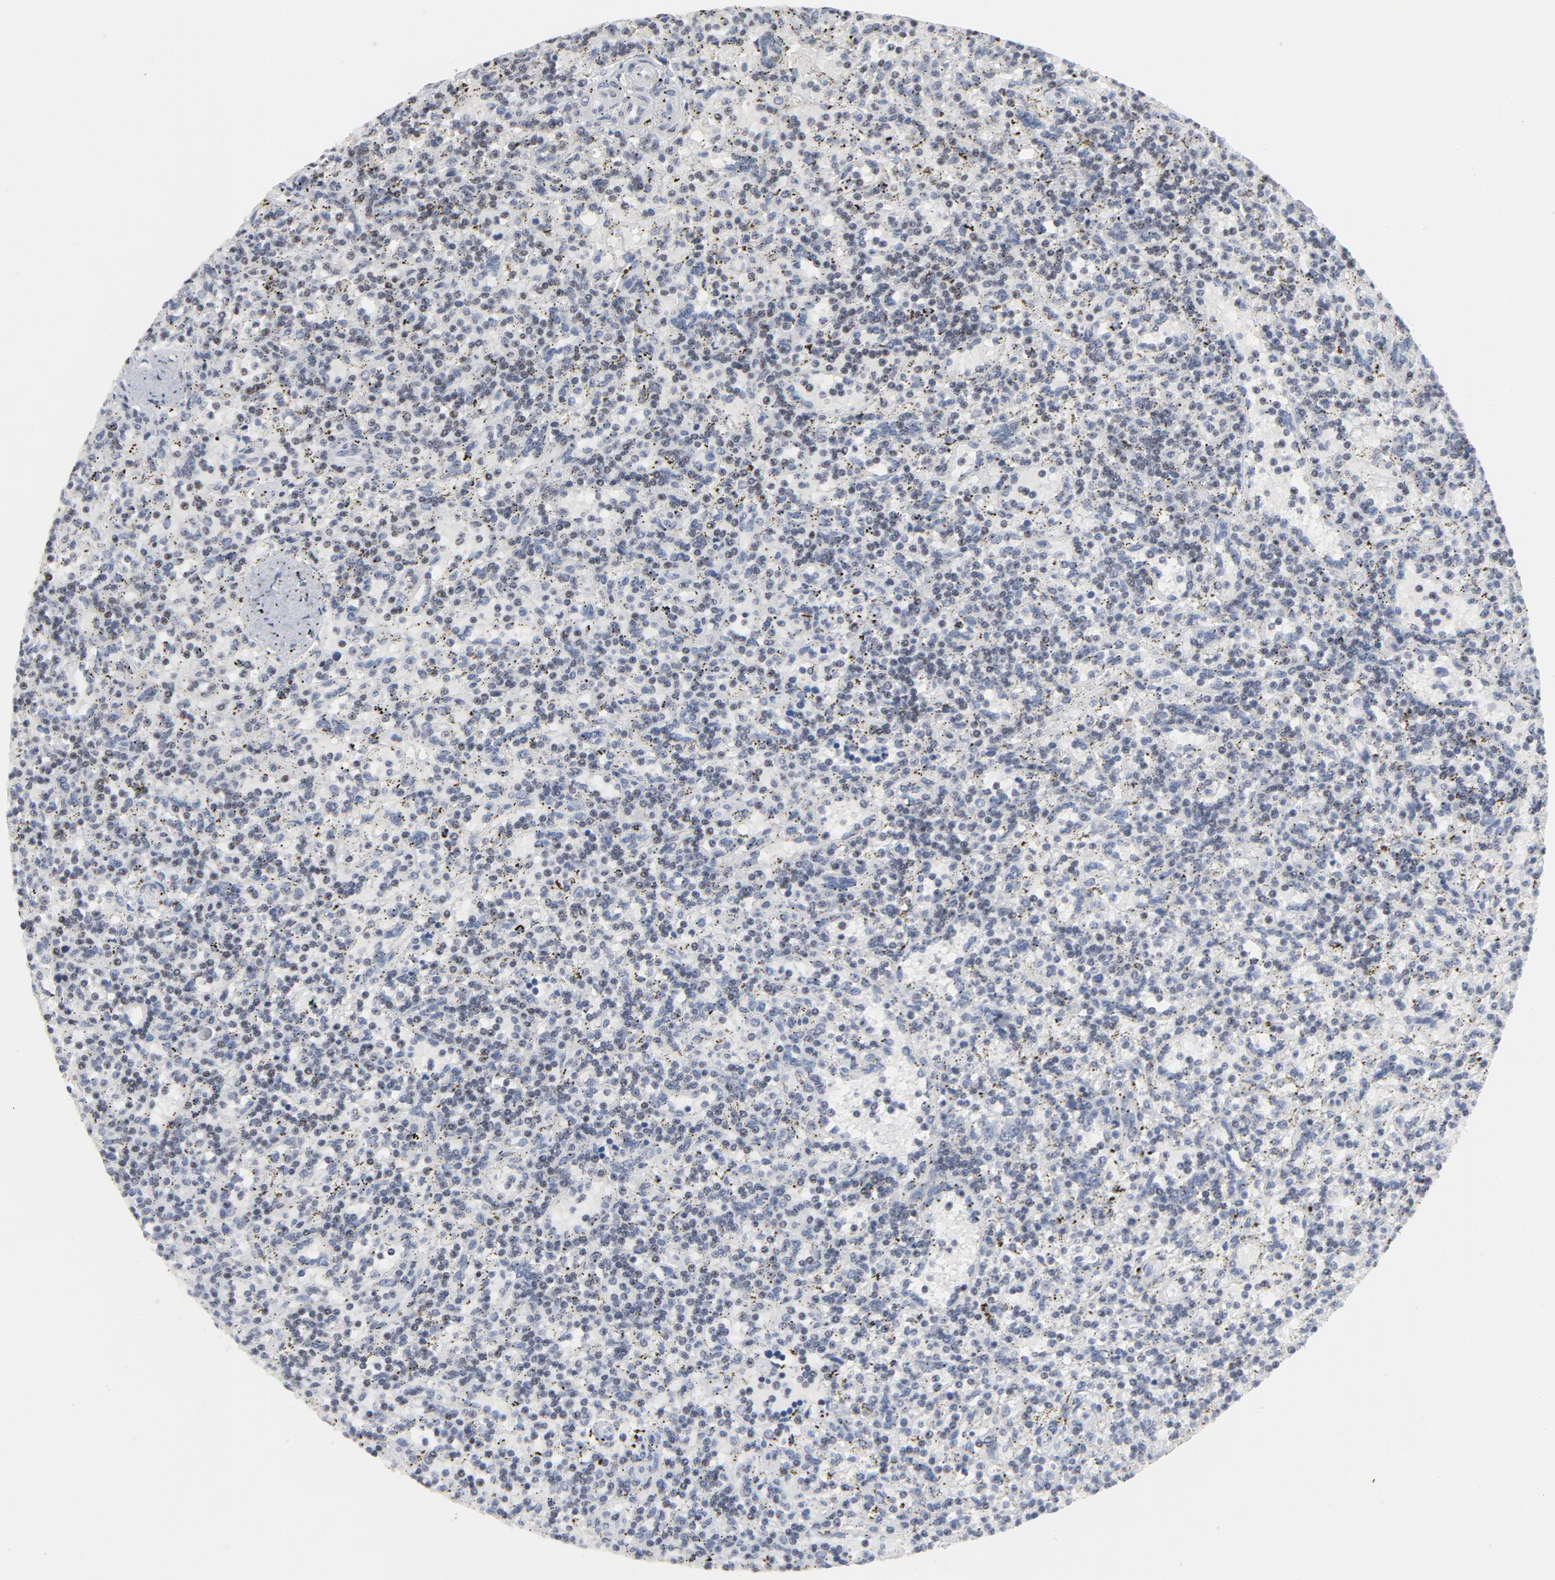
{"staining": {"intensity": "negative", "quantity": "none", "location": "none"}, "tissue": "lymphoma", "cell_type": "Tumor cells", "image_type": "cancer", "snomed": [{"axis": "morphology", "description": "Malignant lymphoma, non-Hodgkin's type, Low grade"}, {"axis": "topography", "description": "Spleen"}], "caption": "Protein analysis of malignant lymphoma, non-Hodgkin's type (low-grade) shows no significant staining in tumor cells. Nuclei are stained in blue.", "gene": "GABPA", "patient": {"sex": "male", "age": 73}}